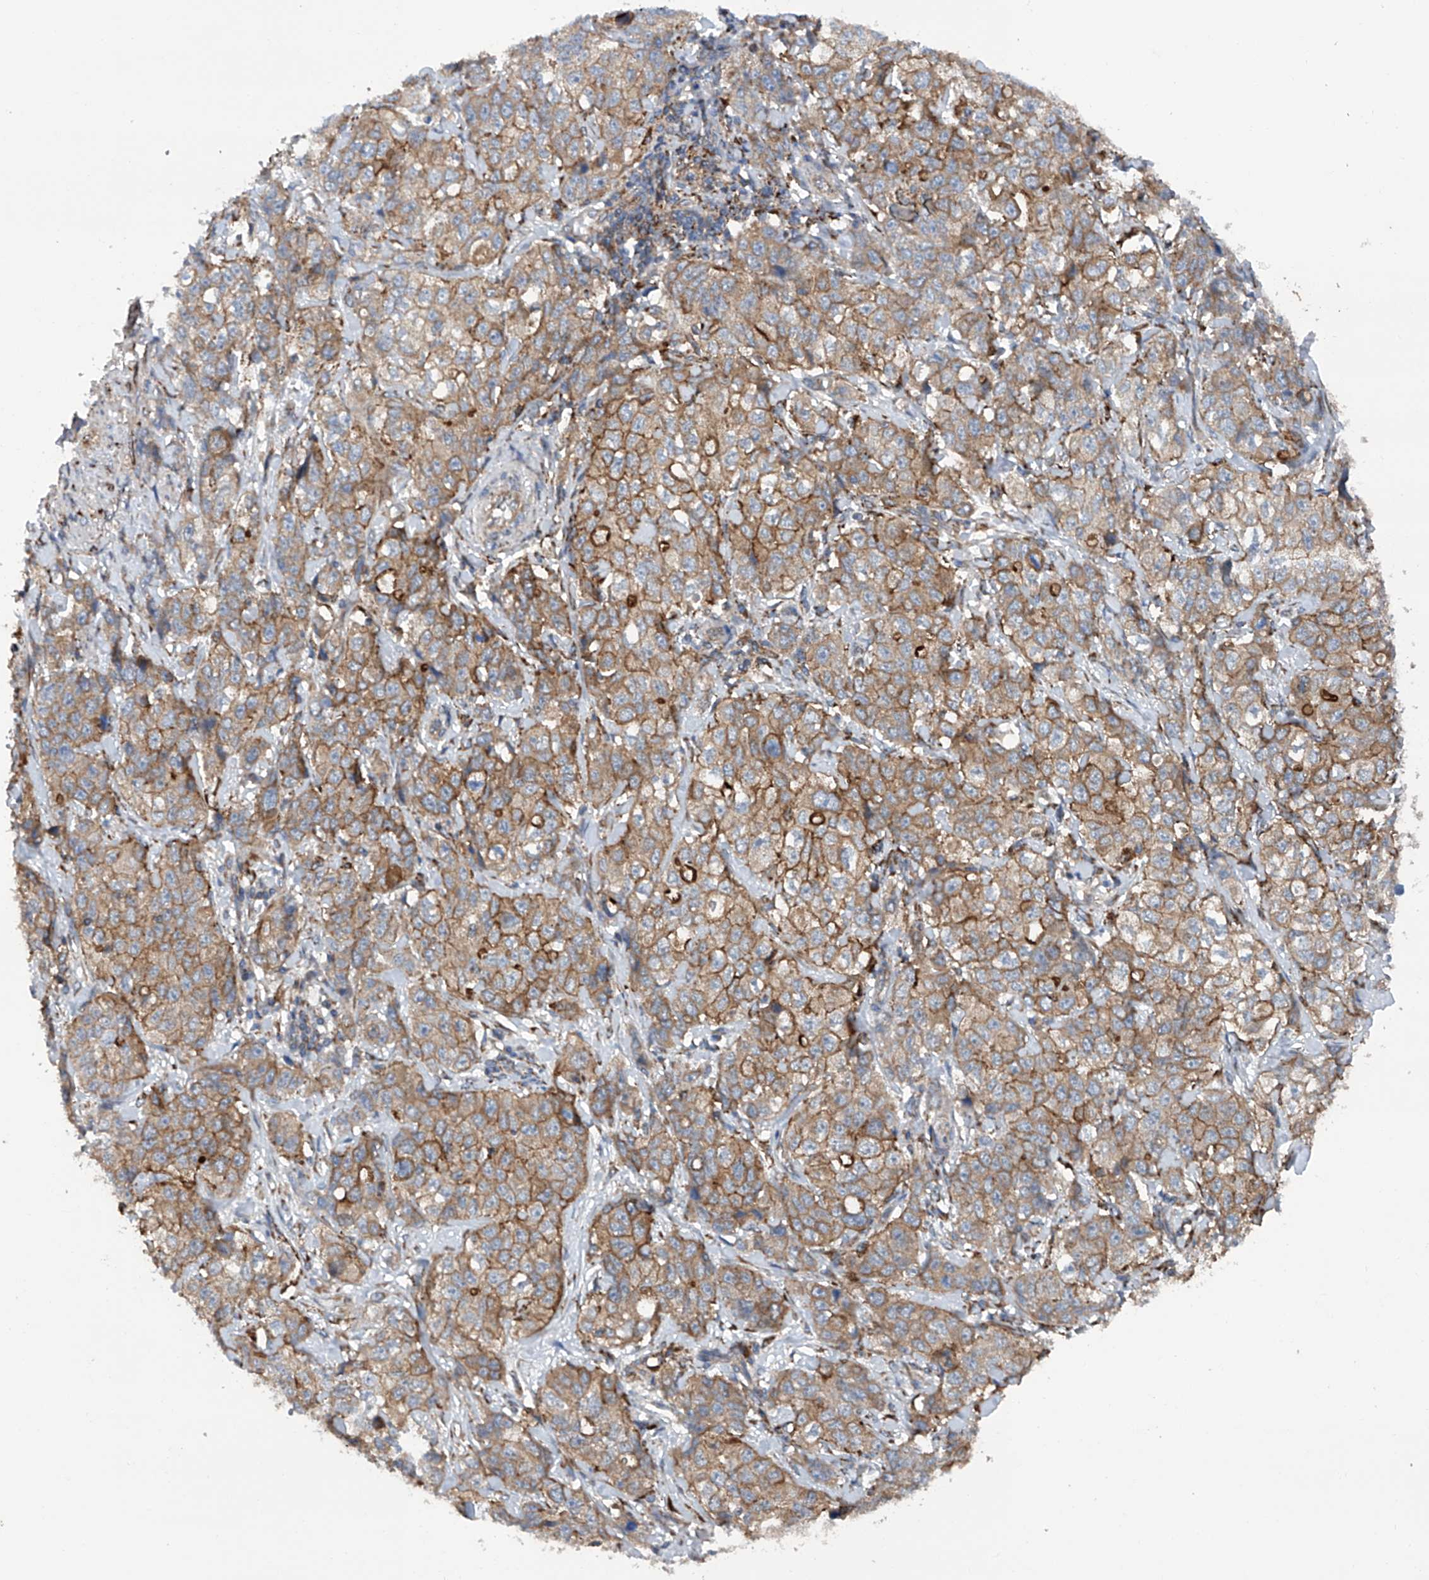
{"staining": {"intensity": "moderate", "quantity": ">75%", "location": "cytoplasmic/membranous"}, "tissue": "stomach cancer", "cell_type": "Tumor cells", "image_type": "cancer", "snomed": [{"axis": "morphology", "description": "Adenocarcinoma, NOS"}, {"axis": "topography", "description": "Stomach"}], "caption": "High-power microscopy captured an IHC histopathology image of stomach cancer (adenocarcinoma), revealing moderate cytoplasmic/membranous positivity in about >75% of tumor cells.", "gene": "ASCC3", "patient": {"sex": "male", "age": 48}}